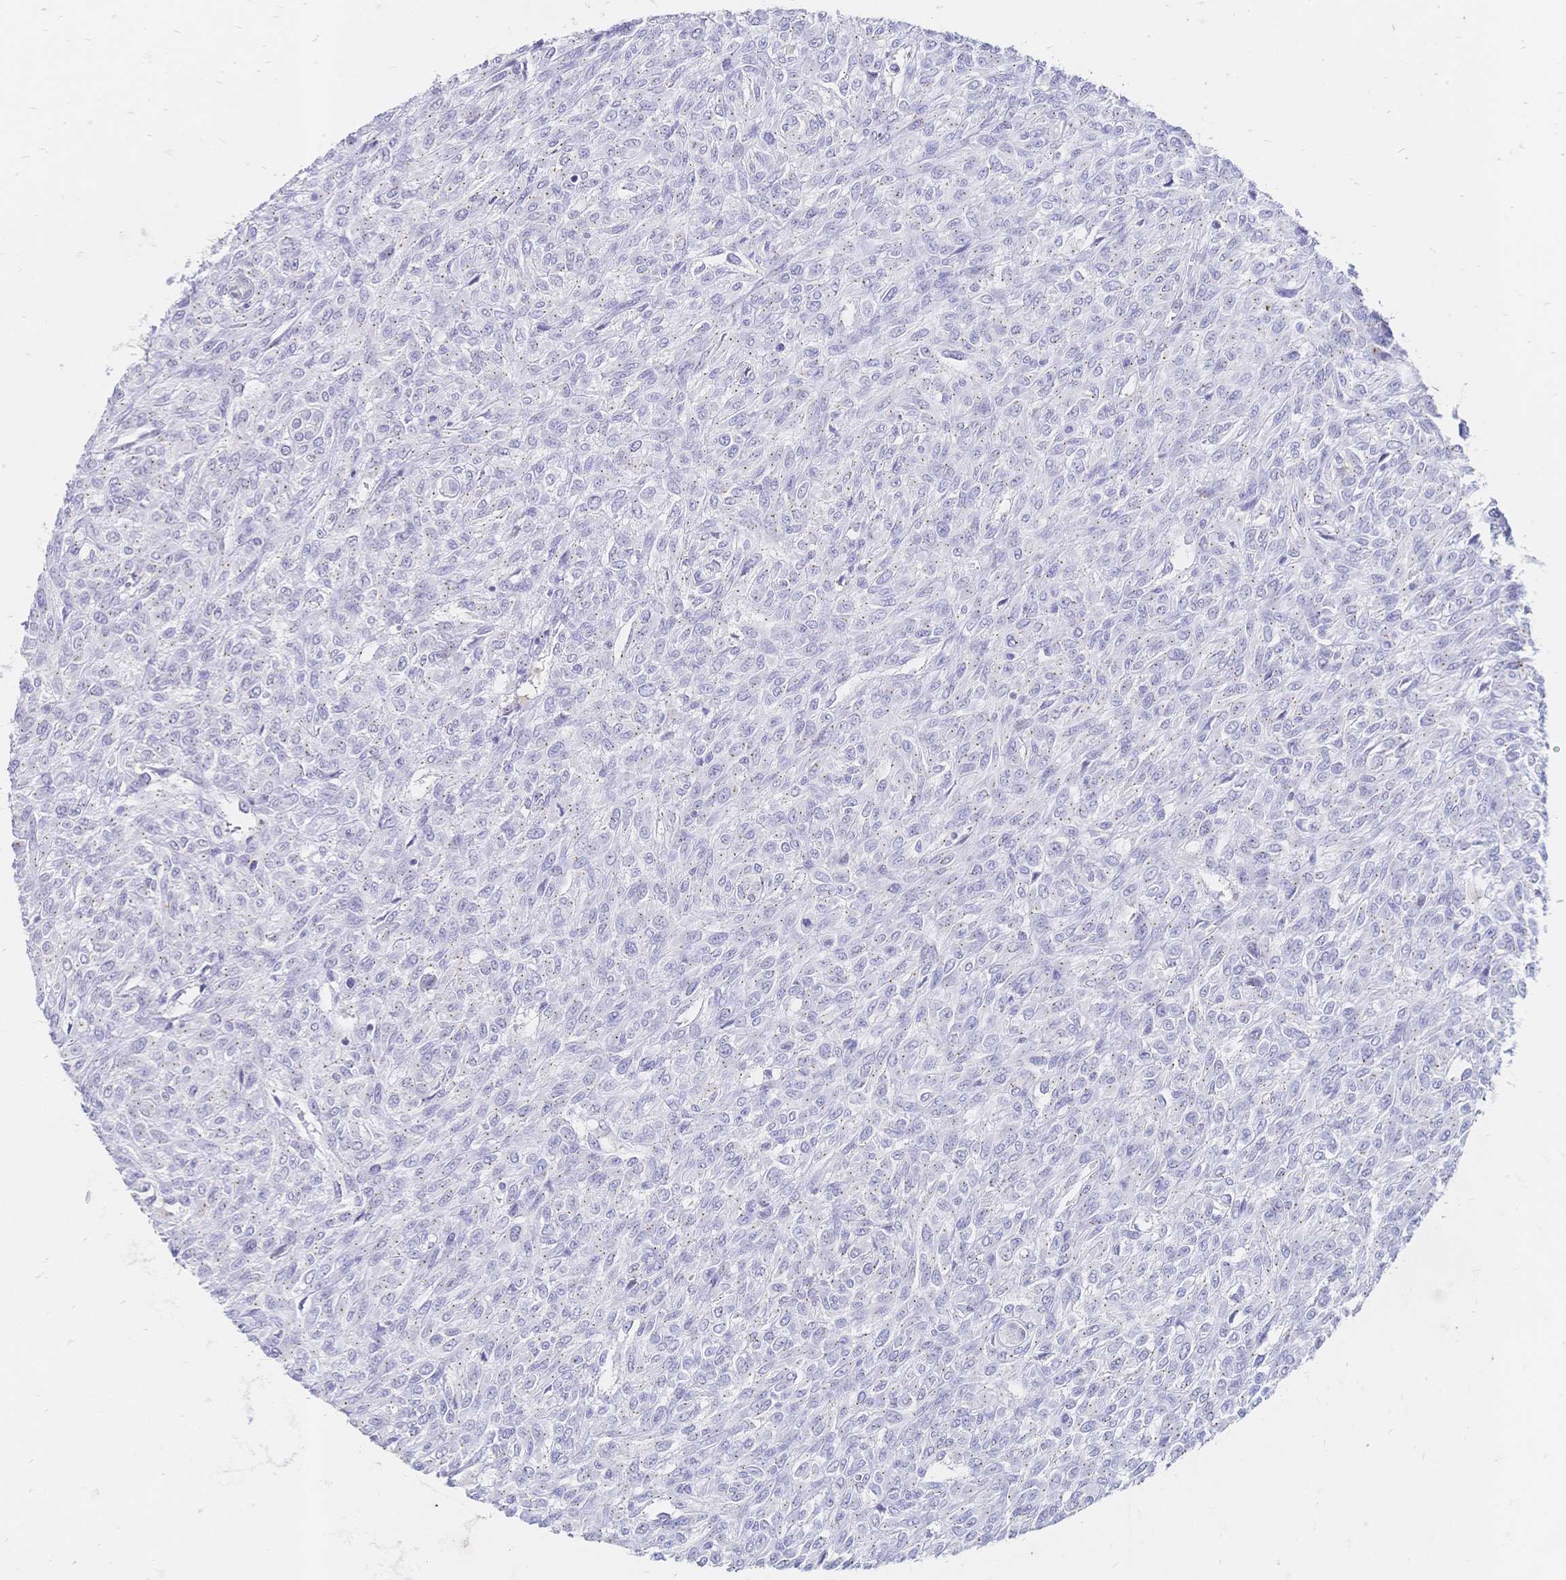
{"staining": {"intensity": "negative", "quantity": "none", "location": "none"}, "tissue": "renal cancer", "cell_type": "Tumor cells", "image_type": "cancer", "snomed": [{"axis": "morphology", "description": "Adenocarcinoma, NOS"}, {"axis": "topography", "description": "Kidney"}], "caption": "Tumor cells are negative for protein expression in human adenocarcinoma (renal). (DAB IHC visualized using brightfield microscopy, high magnification).", "gene": "PSORS1C2", "patient": {"sex": "male", "age": 58}}